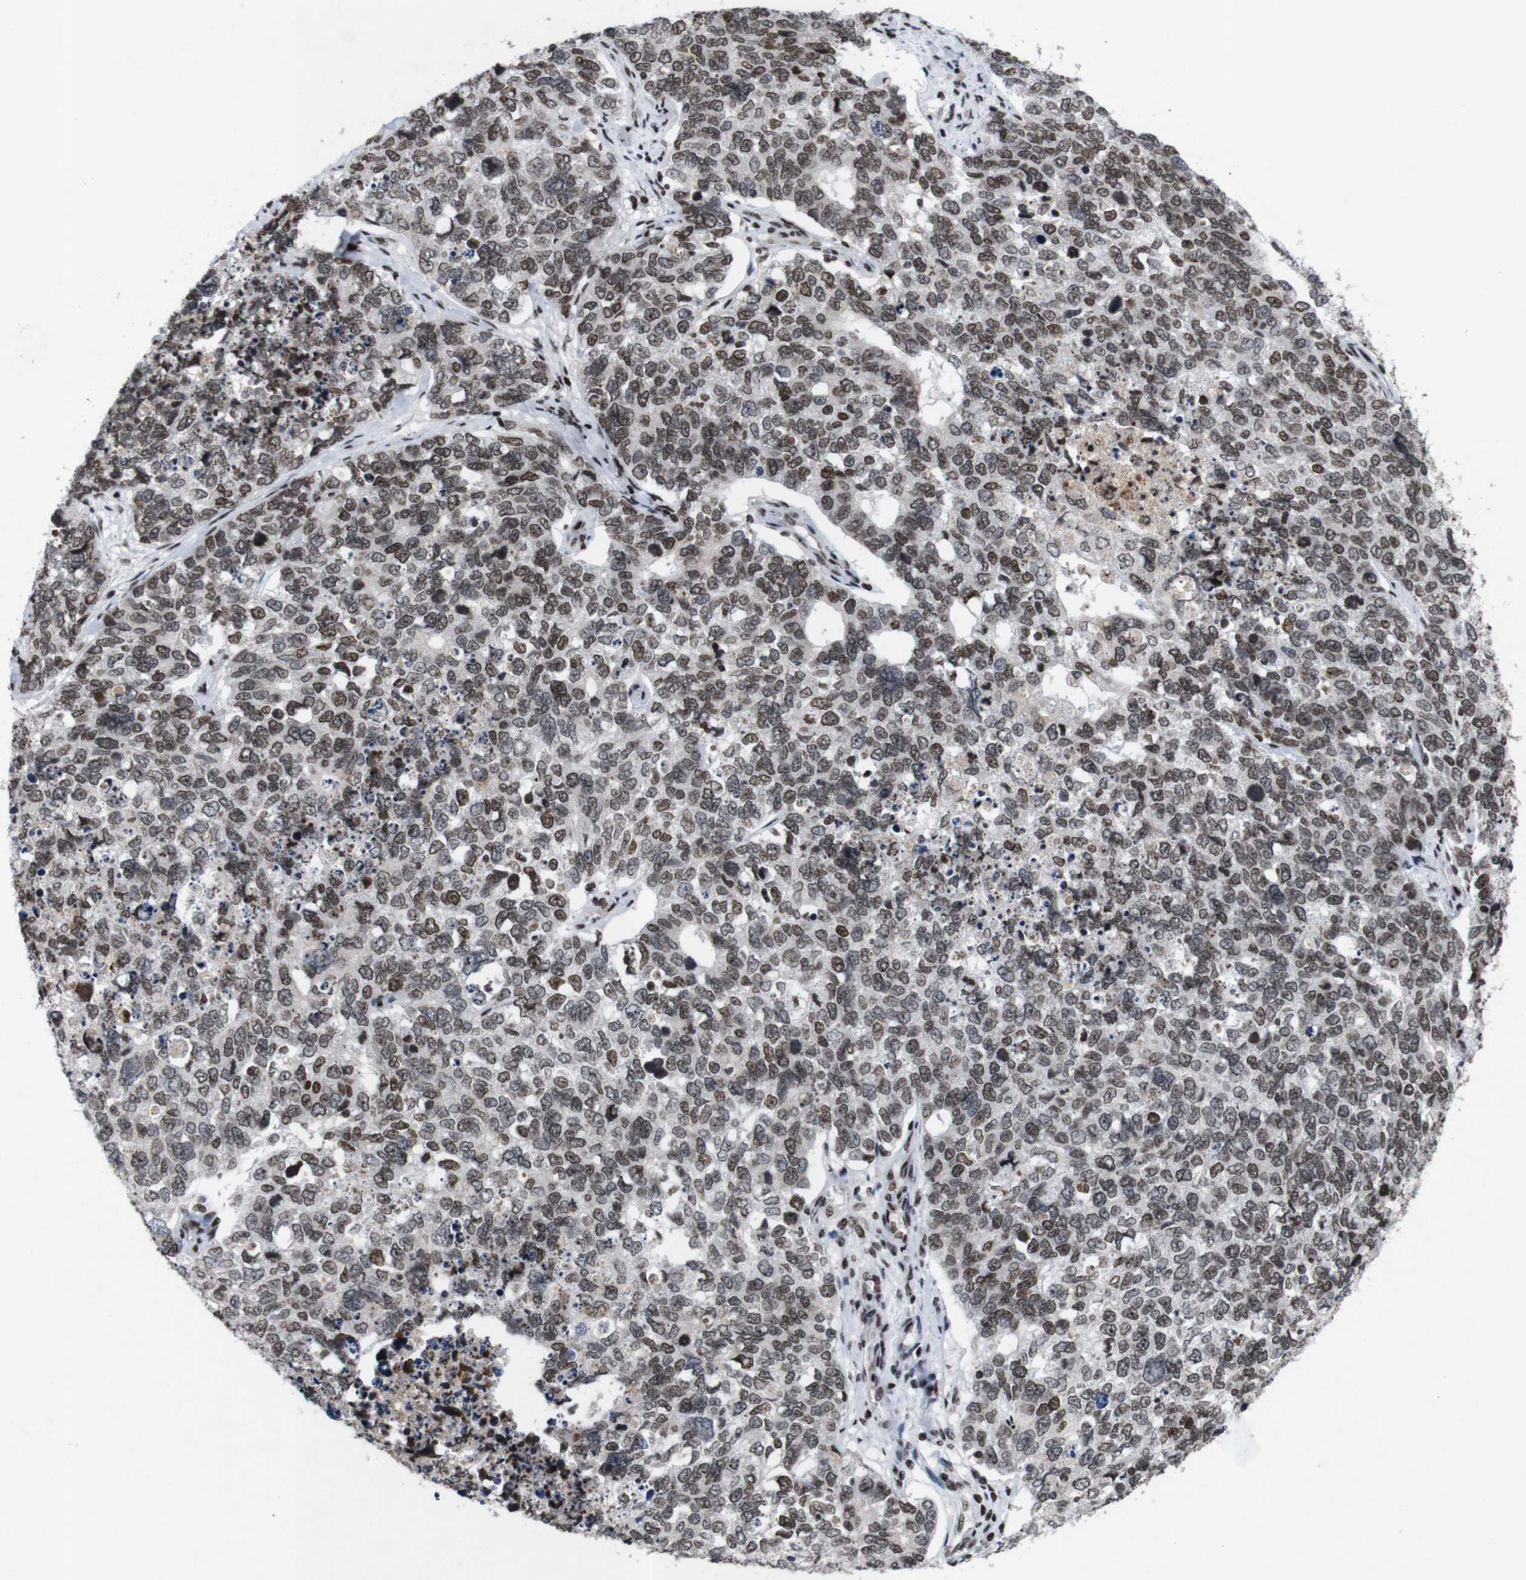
{"staining": {"intensity": "weak", "quantity": ">75%", "location": "nuclear"}, "tissue": "cervical cancer", "cell_type": "Tumor cells", "image_type": "cancer", "snomed": [{"axis": "morphology", "description": "Squamous cell carcinoma, NOS"}, {"axis": "topography", "description": "Cervix"}], "caption": "An image of cervical cancer (squamous cell carcinoma) stained for a protein demonstrates weak nuclear brown staining in tumor cells.", "gene": "MAGEH1", "patient": {"sex": "female", "age": 63}}